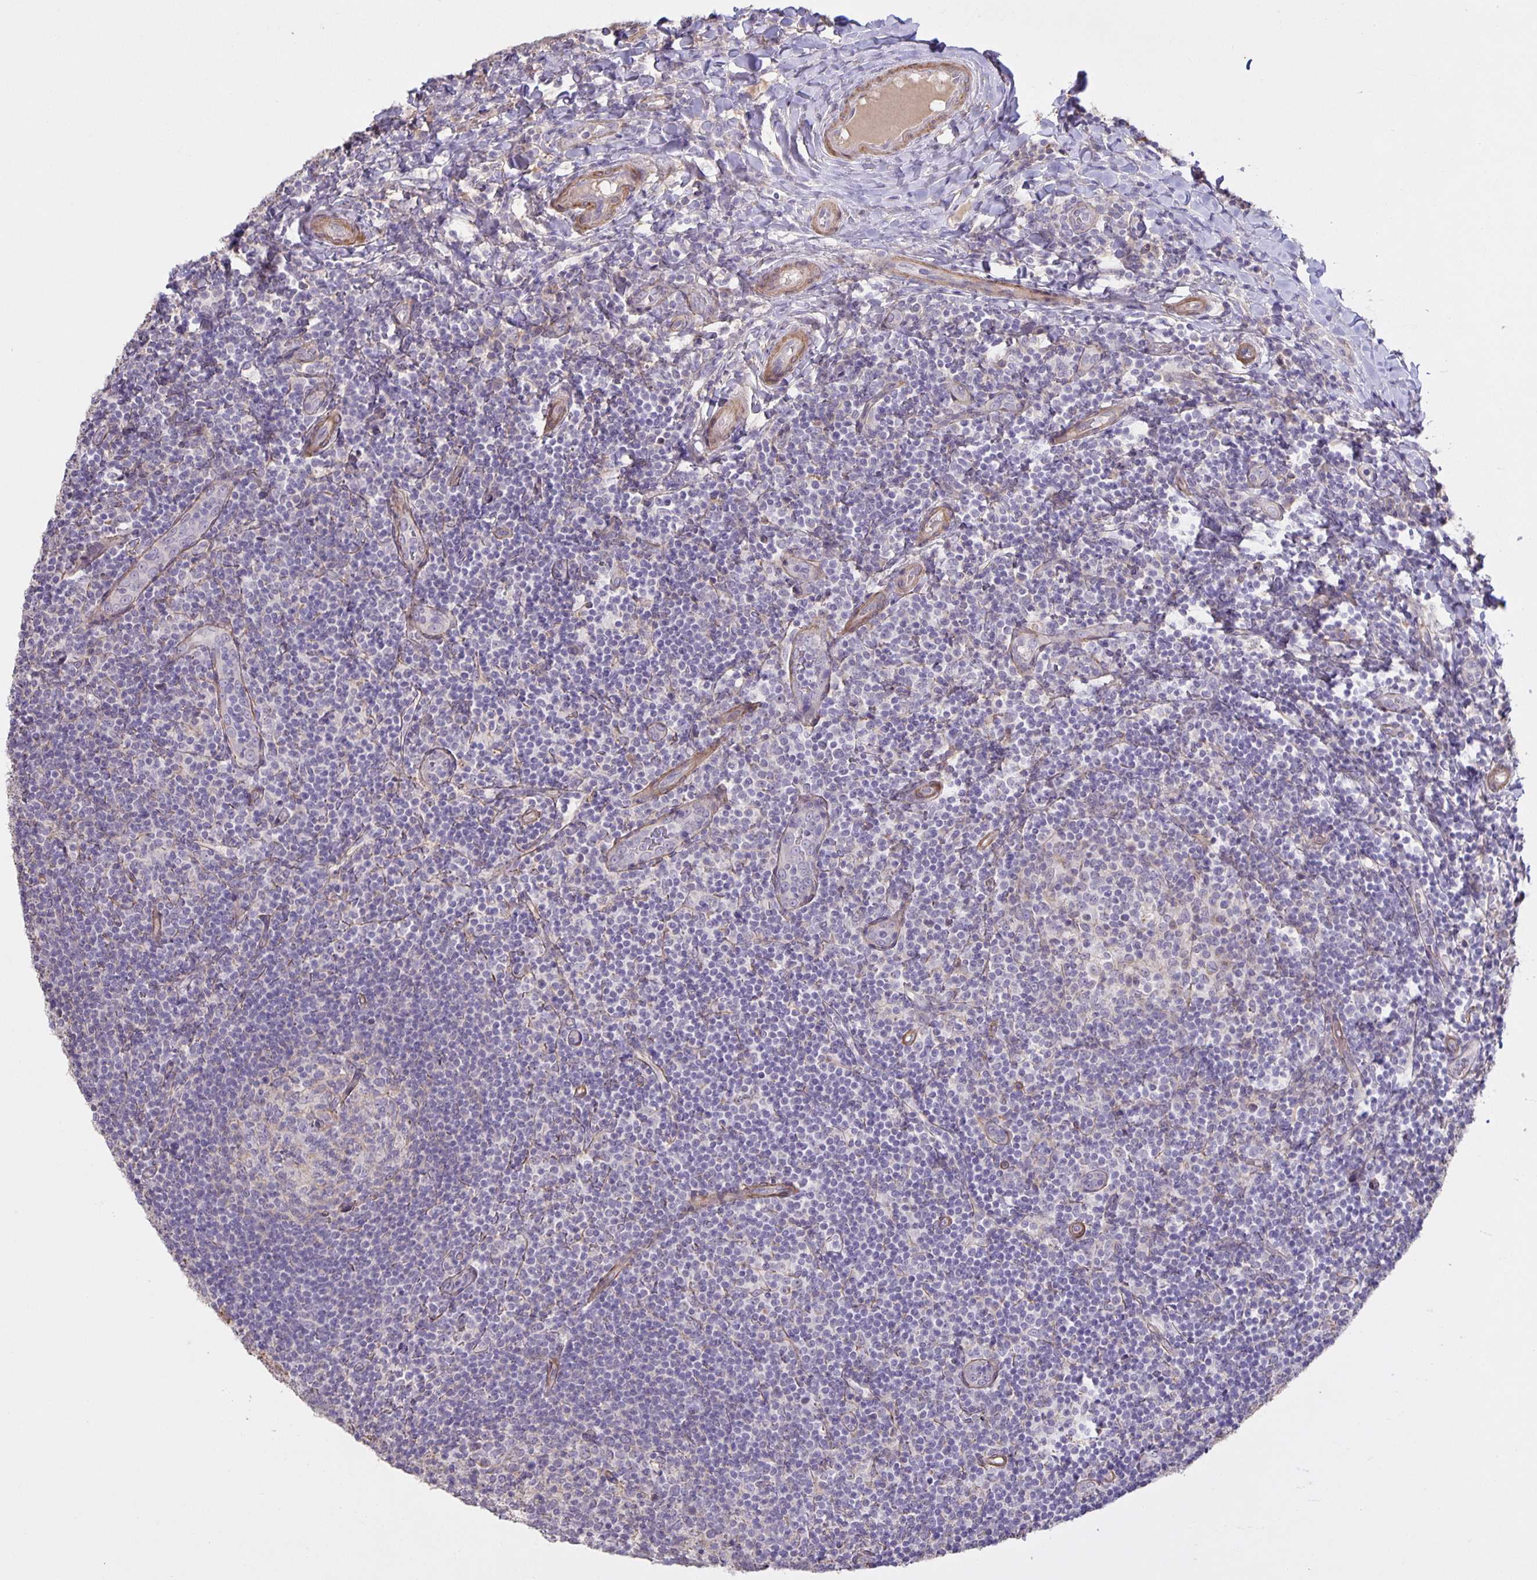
{"staining": {"intensity": "negative", "quantity": "none", "location": "none"}, "tissue": "tonsil", "cell_type": "Germinal center cells", "image_type": "normal", "snomed": [{"axis": "morphology", "description": "Normal tissue, NOS"}, {"axis": "topography", "description": "Tonsil"}], "caption": "Germinal center cells are negative for brown protein staining in benign tonsil. (Immunohistochemistry, brightfield microscopy, high magnification).", "gene": "SRCIN1", "patient": {"sex": "female", "age": 10}}